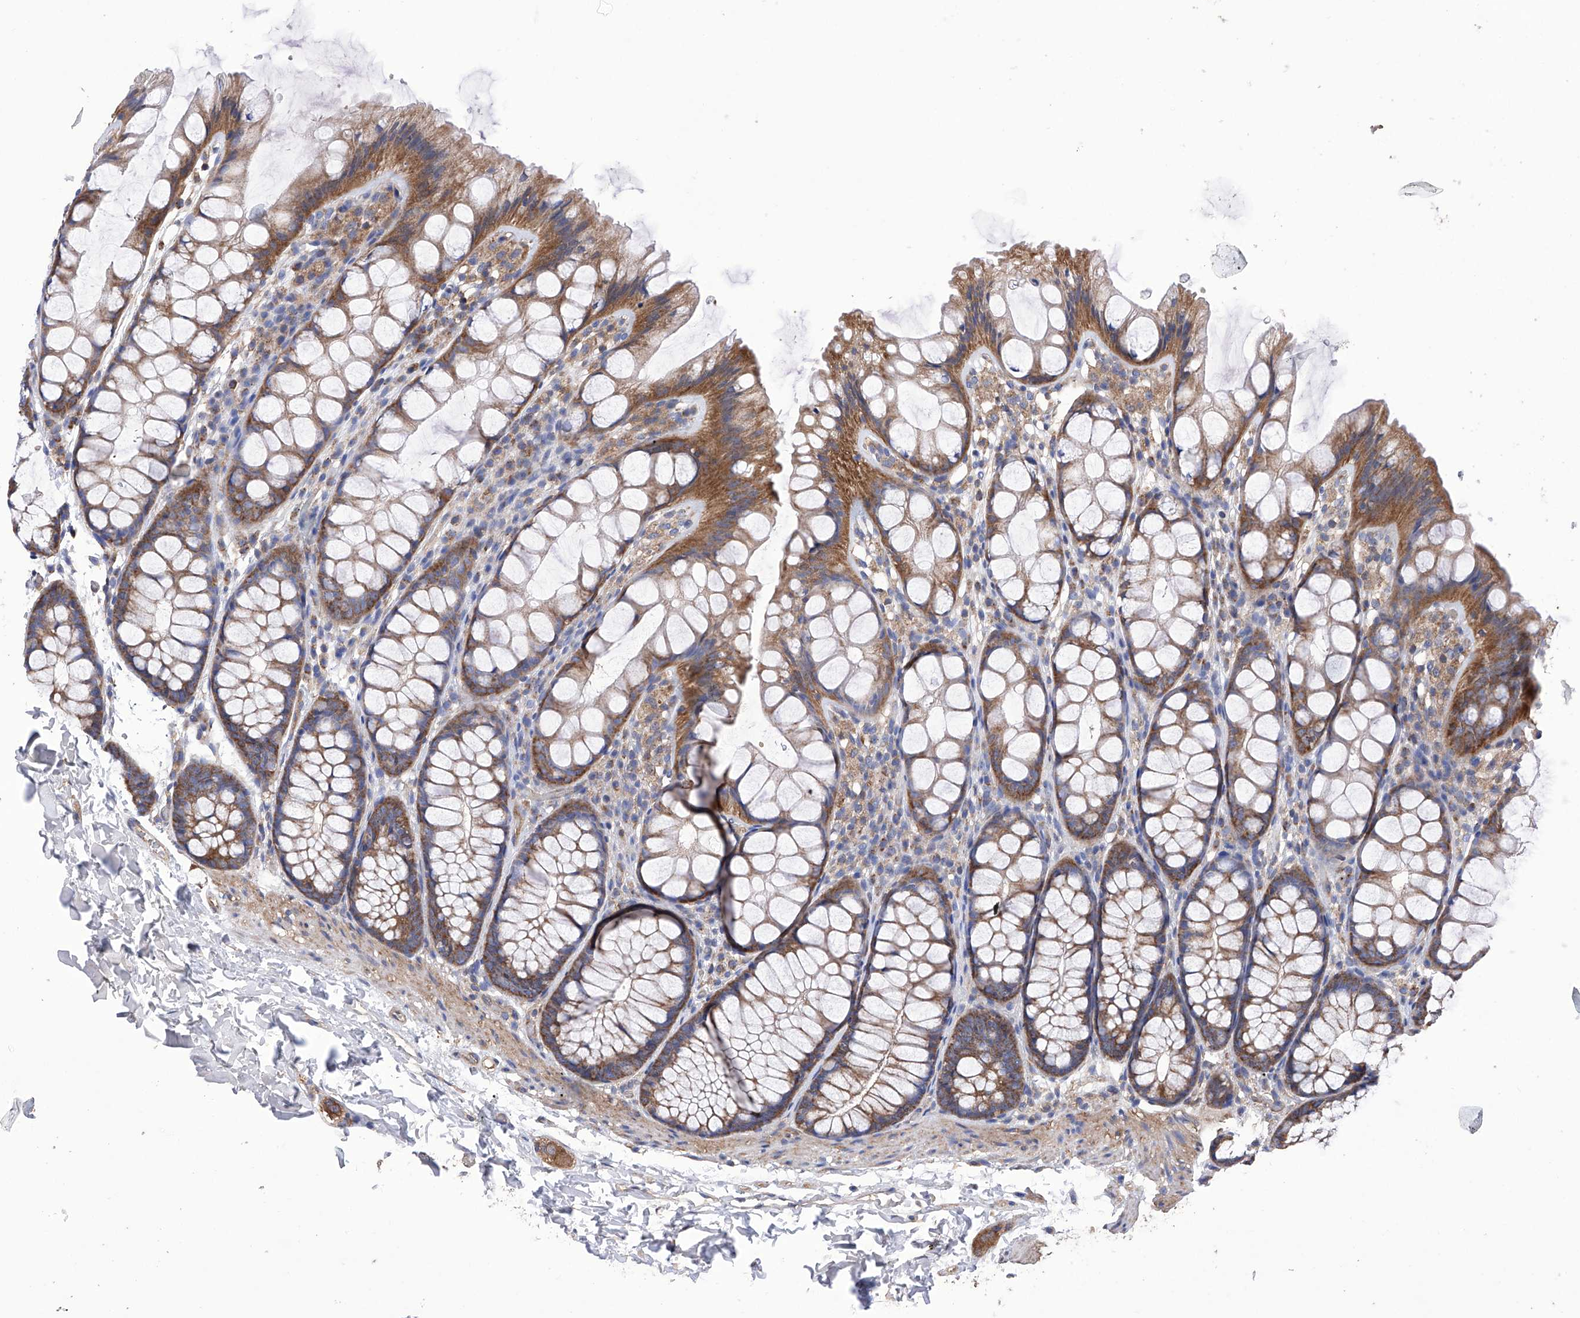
{"staining": {"intensity": "weak", "quantity": "25%-75%", "location": "cytoplasmic/membranous"}, "tissue": "colon", "cell_type": "Endothelial cells", "image_type": "normal", "snomed": [{"axis": "morphology", "description": "Normal tissue, NOS"}, {"axis": "topography", "description": "Colon"}], "caption": "Immunohistochemical staining of normal colon reveals weak cytoplasmic/membranous protein staining in approximately 25%-75% of endothelial cells.", "gene": "EFCAB2", "patient": {"sex": "male", "age": 47}}